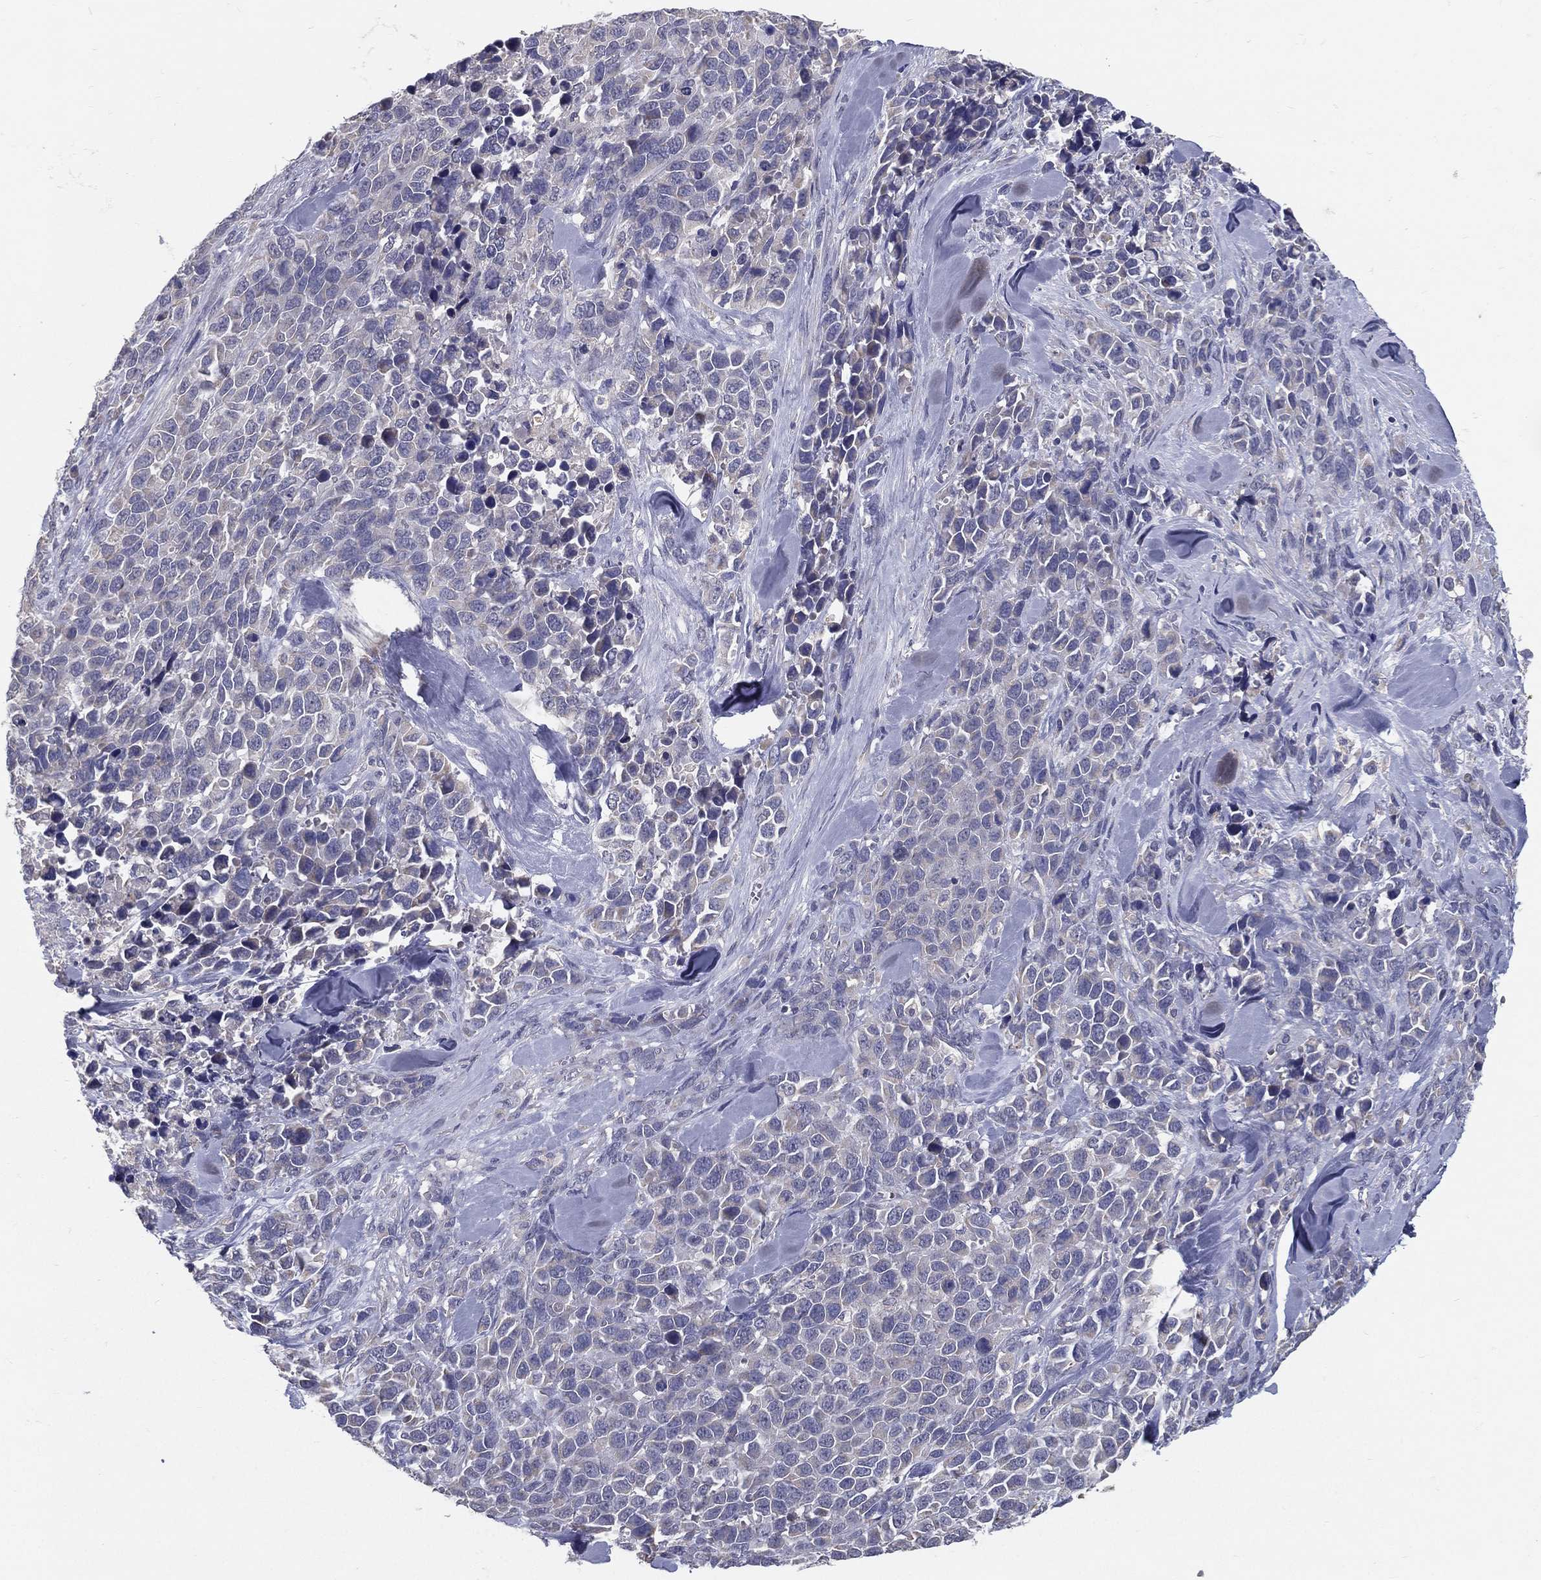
{"staining": {"intensity": "negative", "quantity": "none", "location": "none"}, "tissue": "melanoma", "cell_type": "Tumor cells", "image_type": "cancer", "snomed": [{"axis": "morphology", "description": "Malignant melanoma, Metastatic site"}, {"axis": "topography", "description": "Skin"}], "caption": "This photomicrograph is of melanoma stained with immunohistochemistry (IHC) to label a protein in brown with the nuclei are counter-stained blue. There is no expression in tumor cells.", "gene": "PCSK1", "patient": {"sex": "male", "age": 84}}